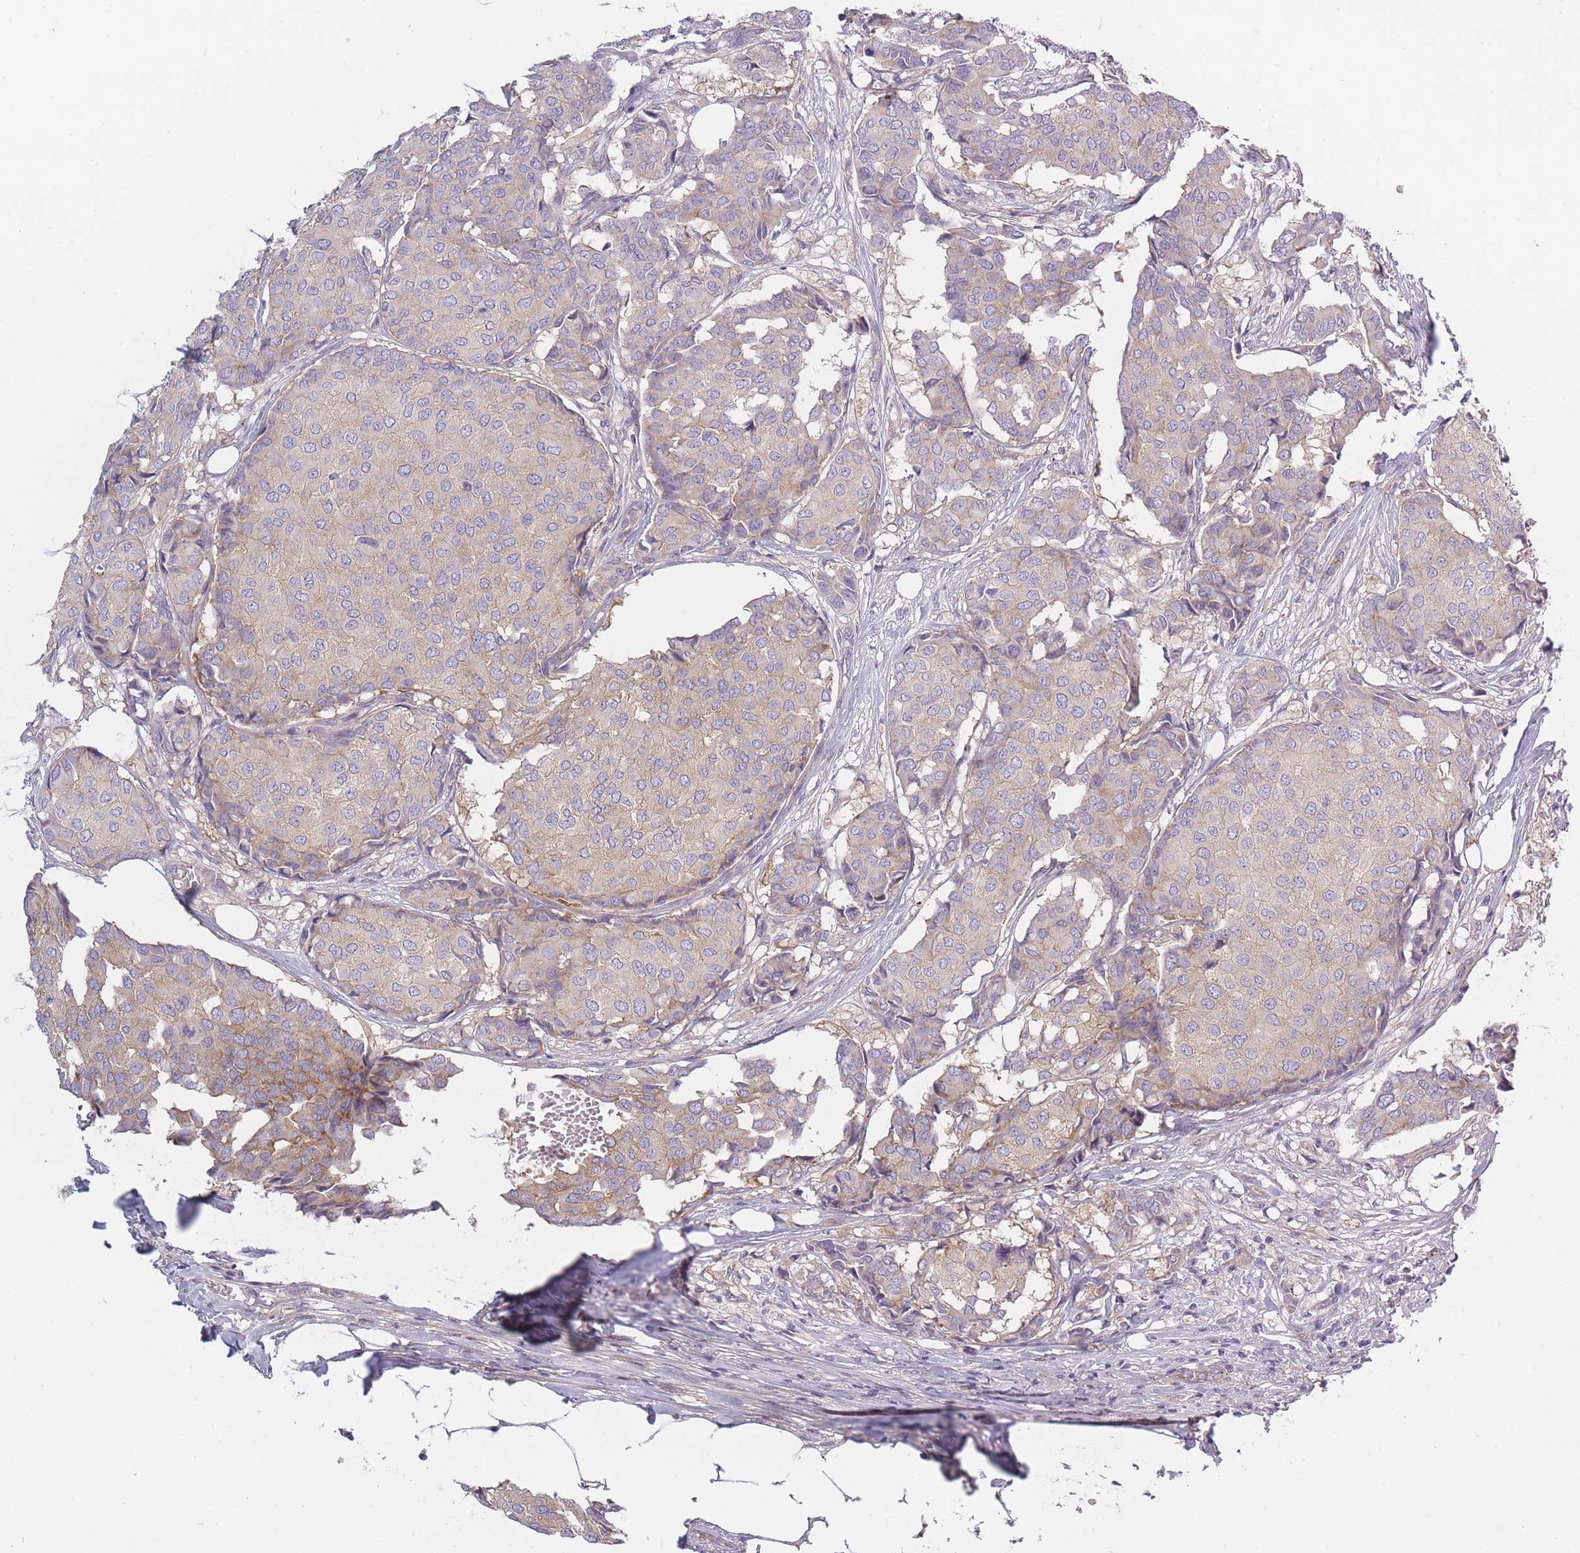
{"staining": {"intensity": "weak", "quantity": "<25%", "location": "cytoplasmic/membranous"}, "tissue": "breast cancer", "cell_type": "Tumor cells", "image_type": "cancer", "snomed": [{"axis": "morphology", "description": "Duct carcinoma"}, {"axis": "topography", "description": "Breast"}], "caption": "DAB immunohistochemical staining of breast cancer reveals no significant expression in tumor cells.", "gene": "AP3M2", "patient": {"sex": "female", "age": 75}}